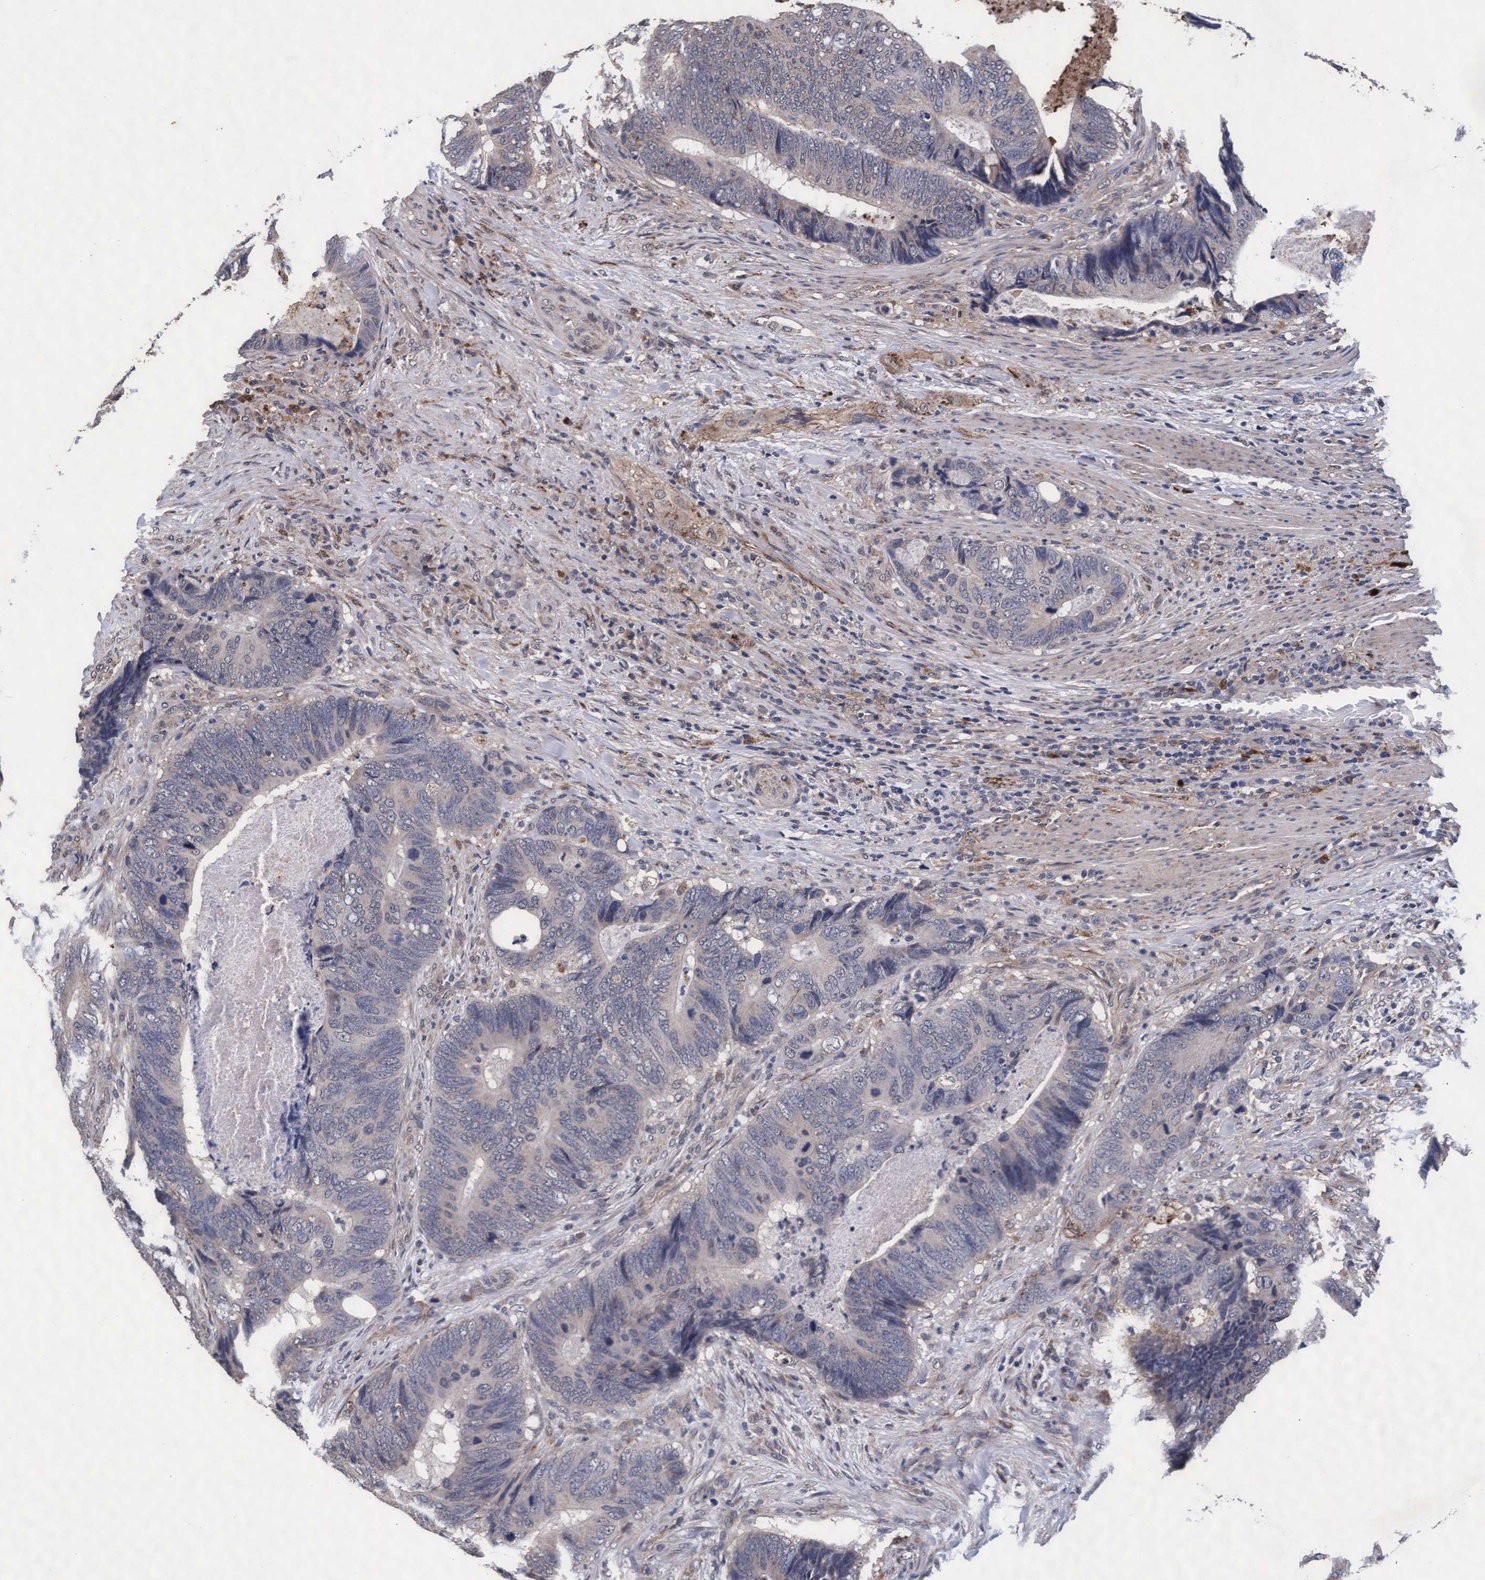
{"staining": {"intensity": "weak", "quantity": "<25%", "location": "cytoplasmic/membranous"}, "tissue": "colorectal cancer", "cell_type": "Tumor cells", "image_type": "cancer", "snomed": [{"axis": "morphology", "description": "Adenocarcinoma, NOS"}, {"axis": "topography", "description": "Colon"}], "caption": "The histopathology image exhibits no significant positivity in tumor cells of colorectal cancer.", "gene": "CPQ", "patient": {"sex": "male", "age": 56}}